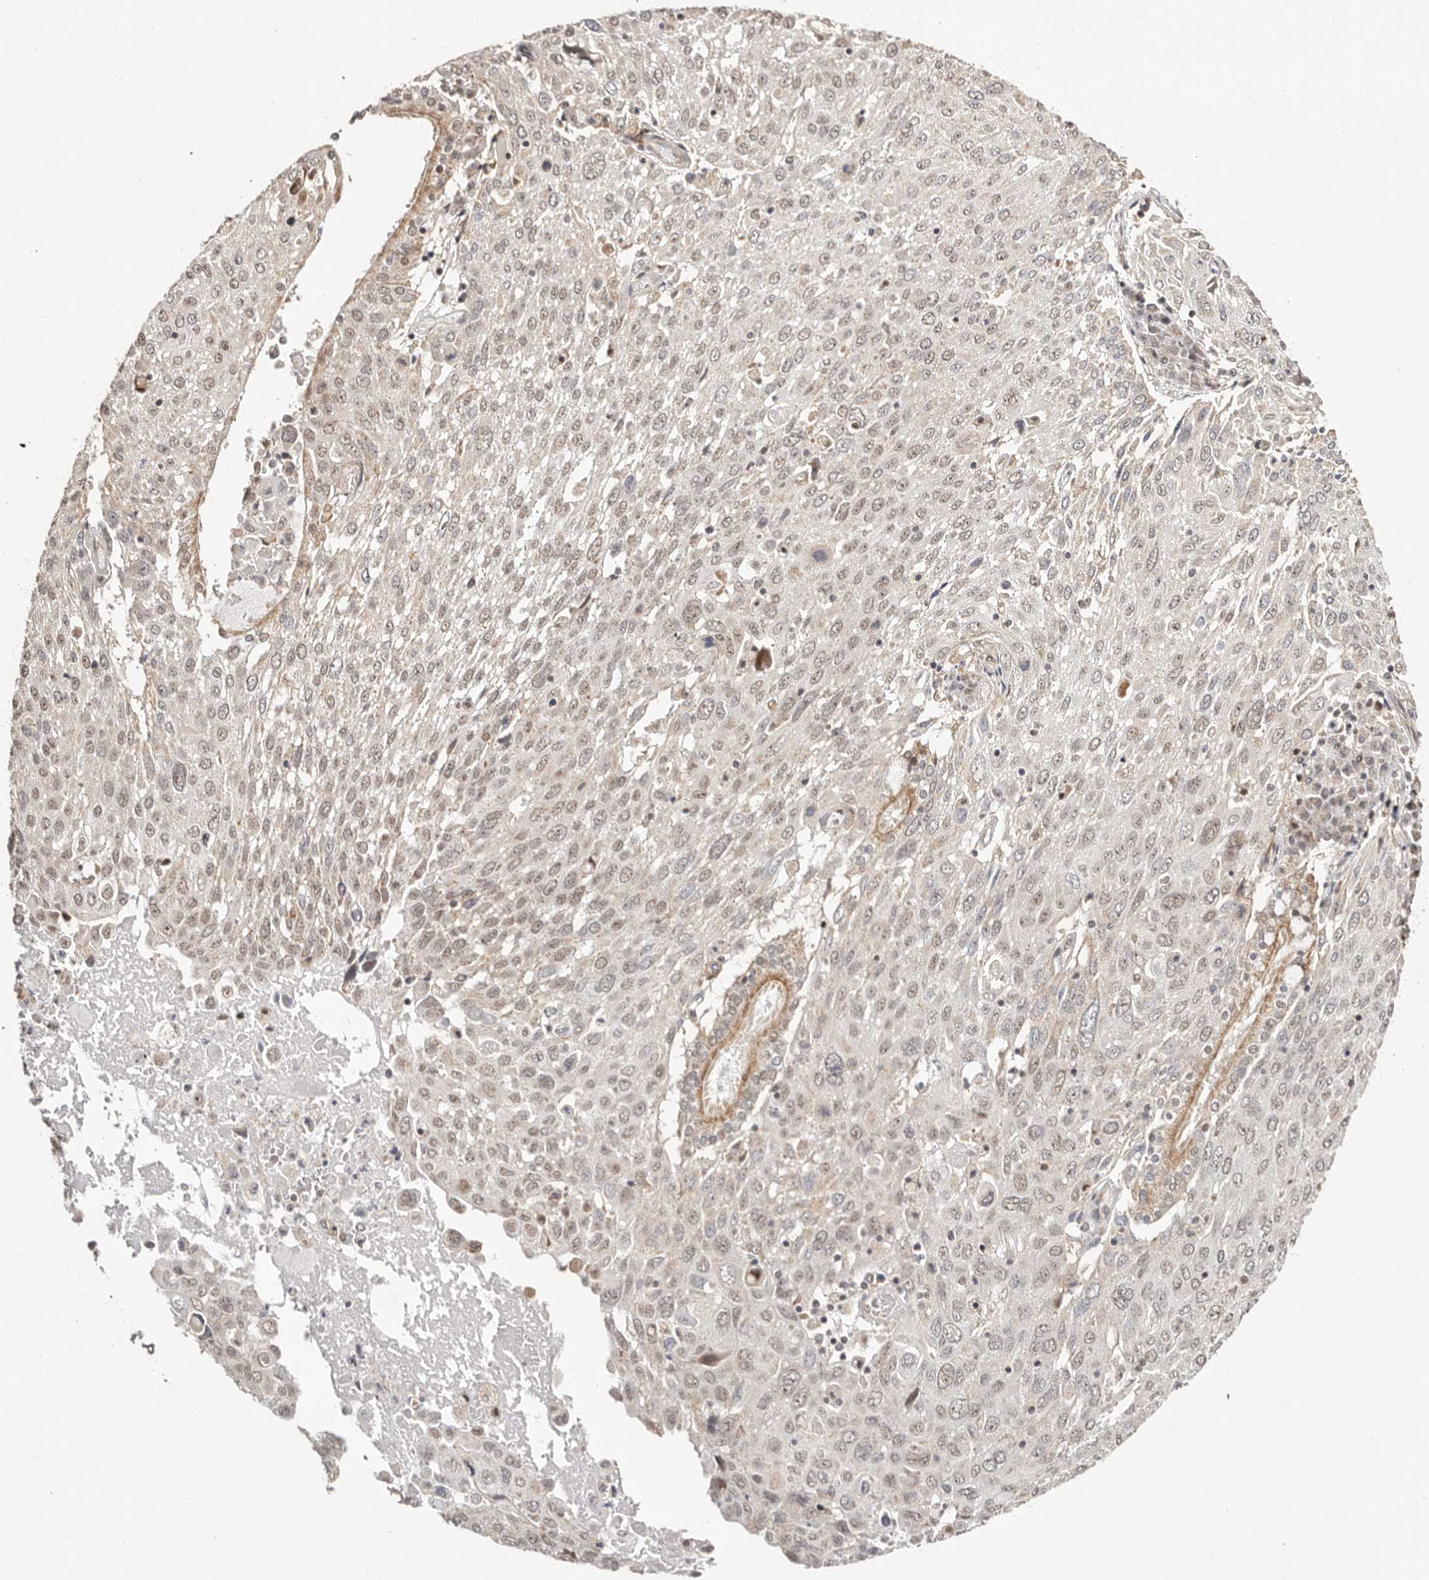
{"staining": {"intensity": "weak", "quantity": "25%-75%", "location": "nuclear"}, "tissue": "lung cancer", "cell_type": "Tumor cells", "image_type": "cancer", "snomed": [{"axis": "morphology", "description": "Squamous cell carcinoma, NOS"}, {"axis": "topography", "description": "Lung"}], "caption": "Lung cancer (squamous cell carcinoma) was stained to show a protein in brown. There is low levels of weak nuclear staining in about 25%-75% of tumor cells.", "gene": "CTNNBL1", "patient": {"sex": "male", "age": 65}}